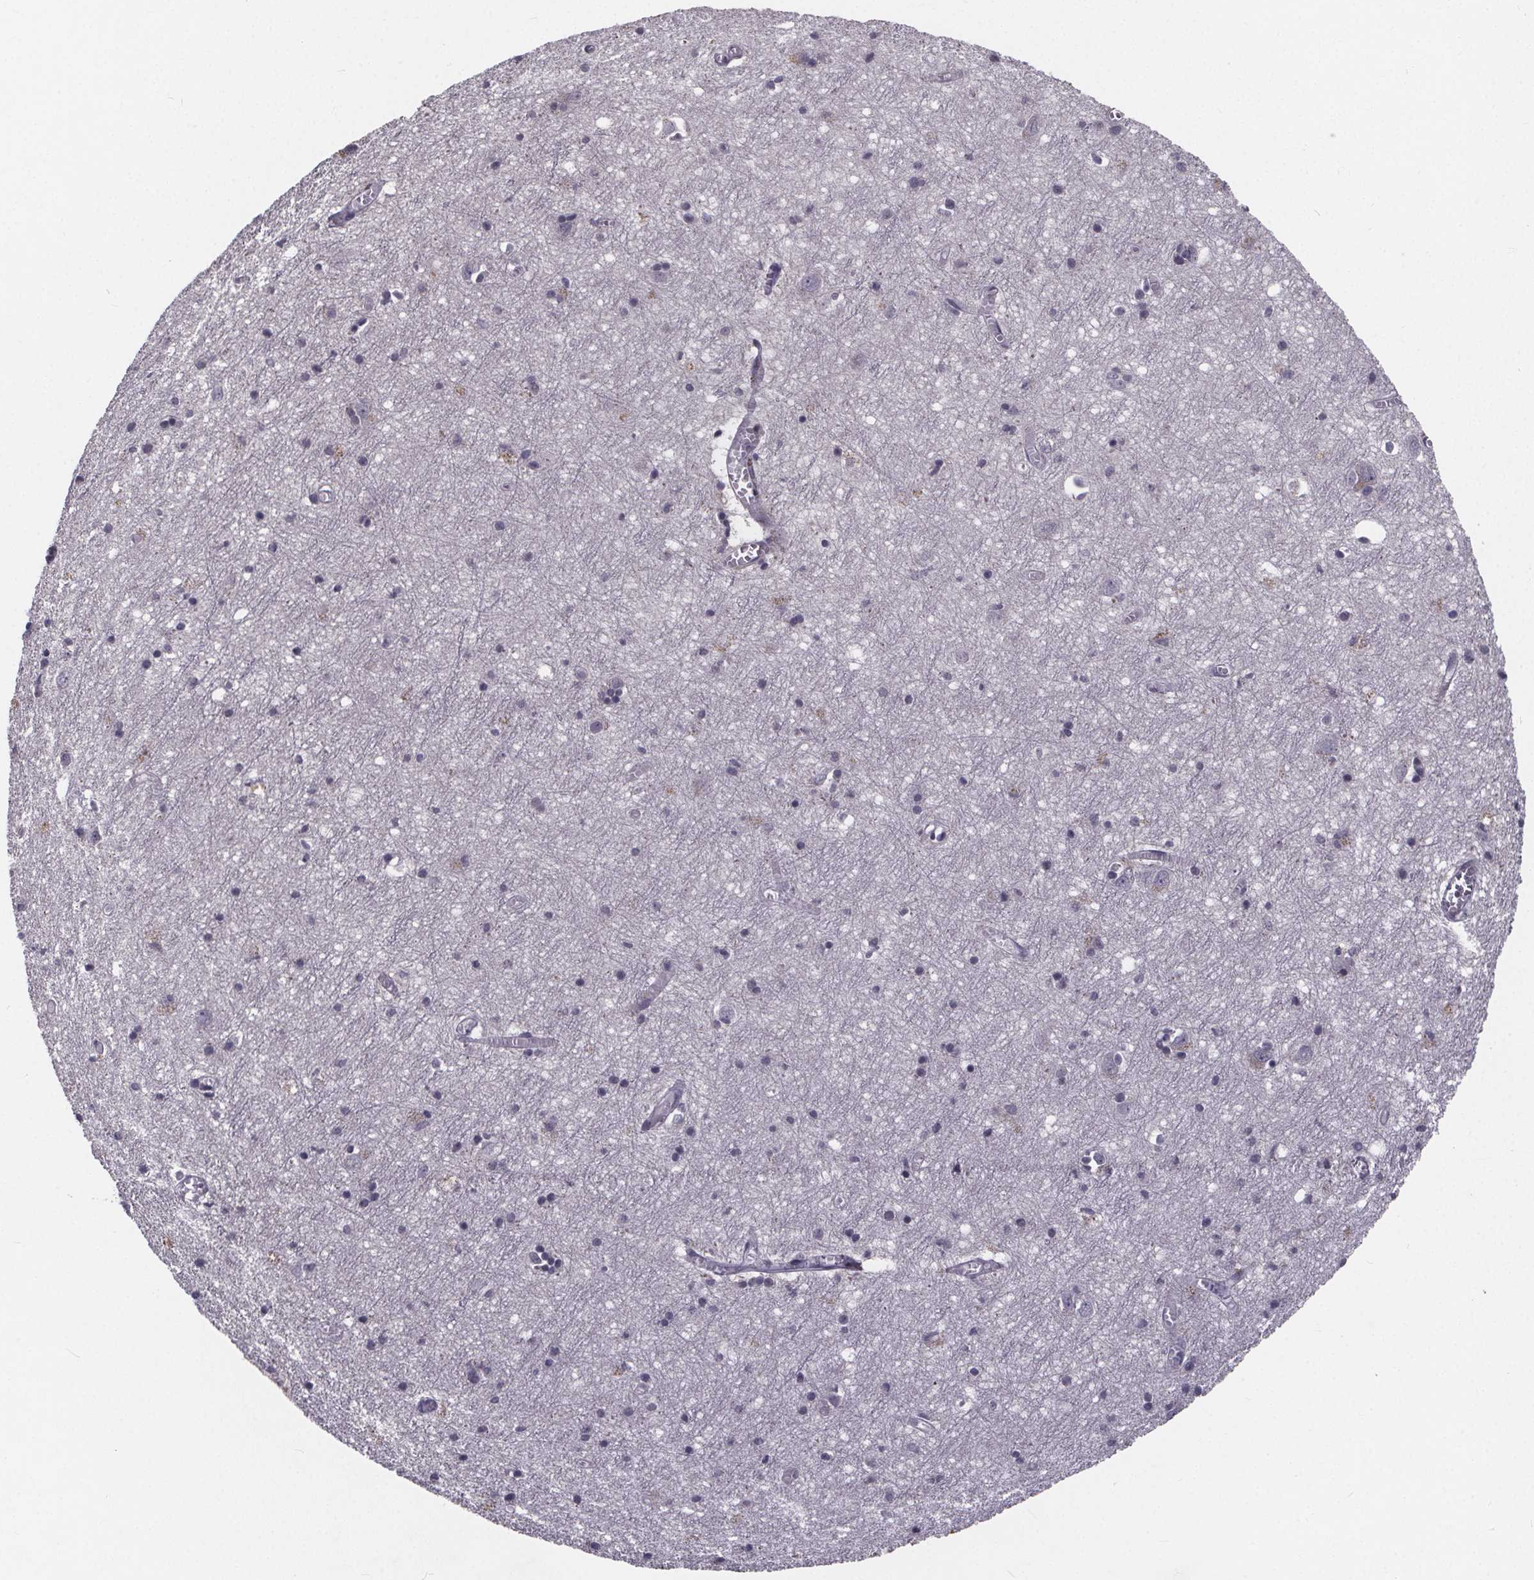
{"staining": {"intensity": "moderate", "quantity": "25%-75%", "location": "cytoplasmic/membranous"}, "tissue": "cerebral cortex", "cell_type": "Endothelial cells", "image_type": "normal", "snomed": [{"axis": "morphology", "description": "Normal tissue, NOS"}, {"axis": "topography", "description": "Cerebral cortex"}], "caption": "The image displays immunohistochemical staining of normal cerebral cortex. There is moderate cytoplasmic/membranous expression is present in approximately 25%-75% of endothelial cells. (DAB (3,3'-diaminobenzidine) = brown stain, brightfield microscopy at high magnification).", "gene": "FBXW2", "patient": {"sex": "male", "age": 70}}